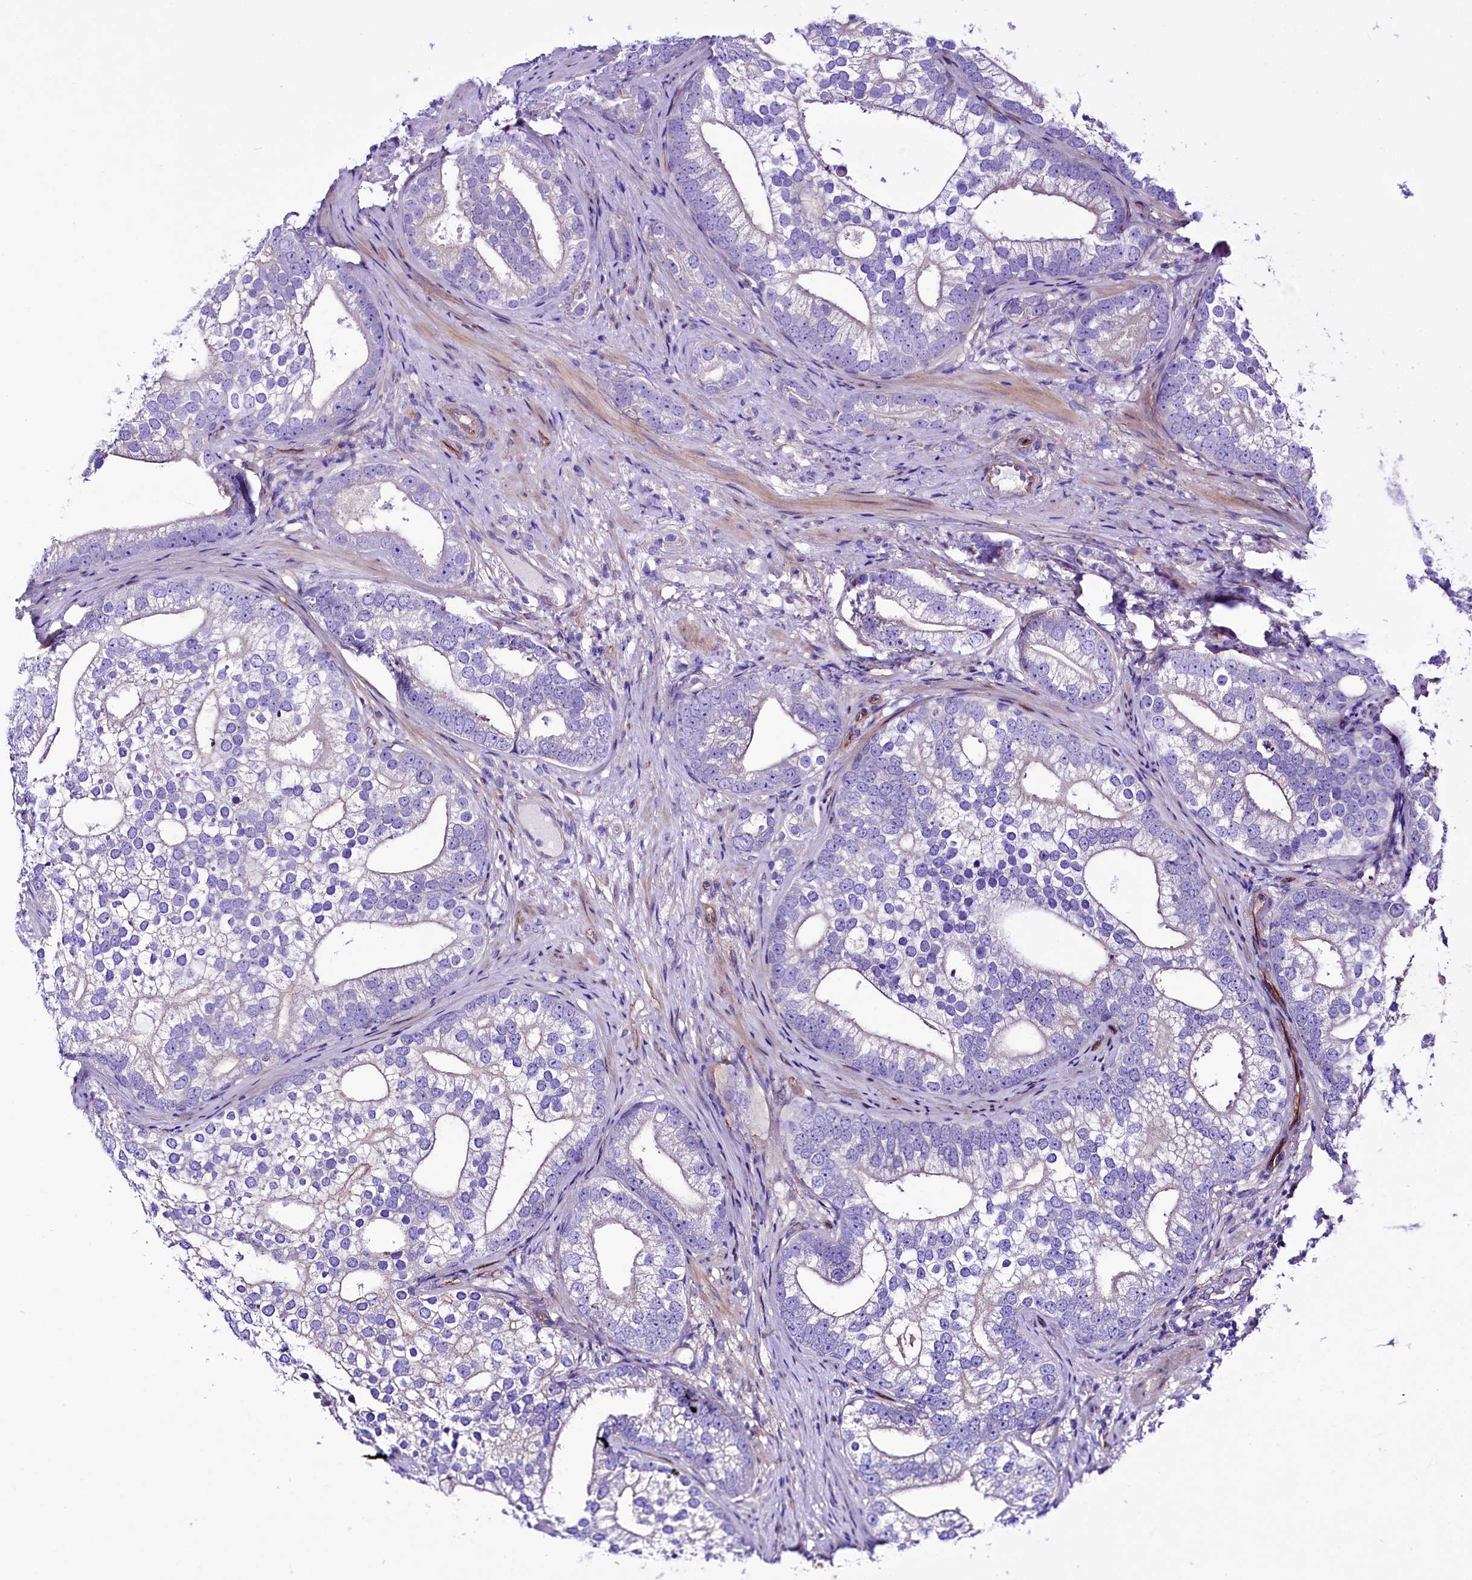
{"staining": {"intensity": "negative", "quantity": "none", "location": "none"}, "tissue": "prostate cancer", "cell_type": "Tumor cells", "image_type": "cancer", "snomed": [{"axis": "morphology", "description": "Adenocarcinoma, High grade"}, {"axis": "topography", "description": "Prostate"}], "caption": "Micrograph shows no protein staining in tumor cells of prostate cancer tissue.", "gene": "SLF1", "patient": {"sex": "male", "age": 75}}